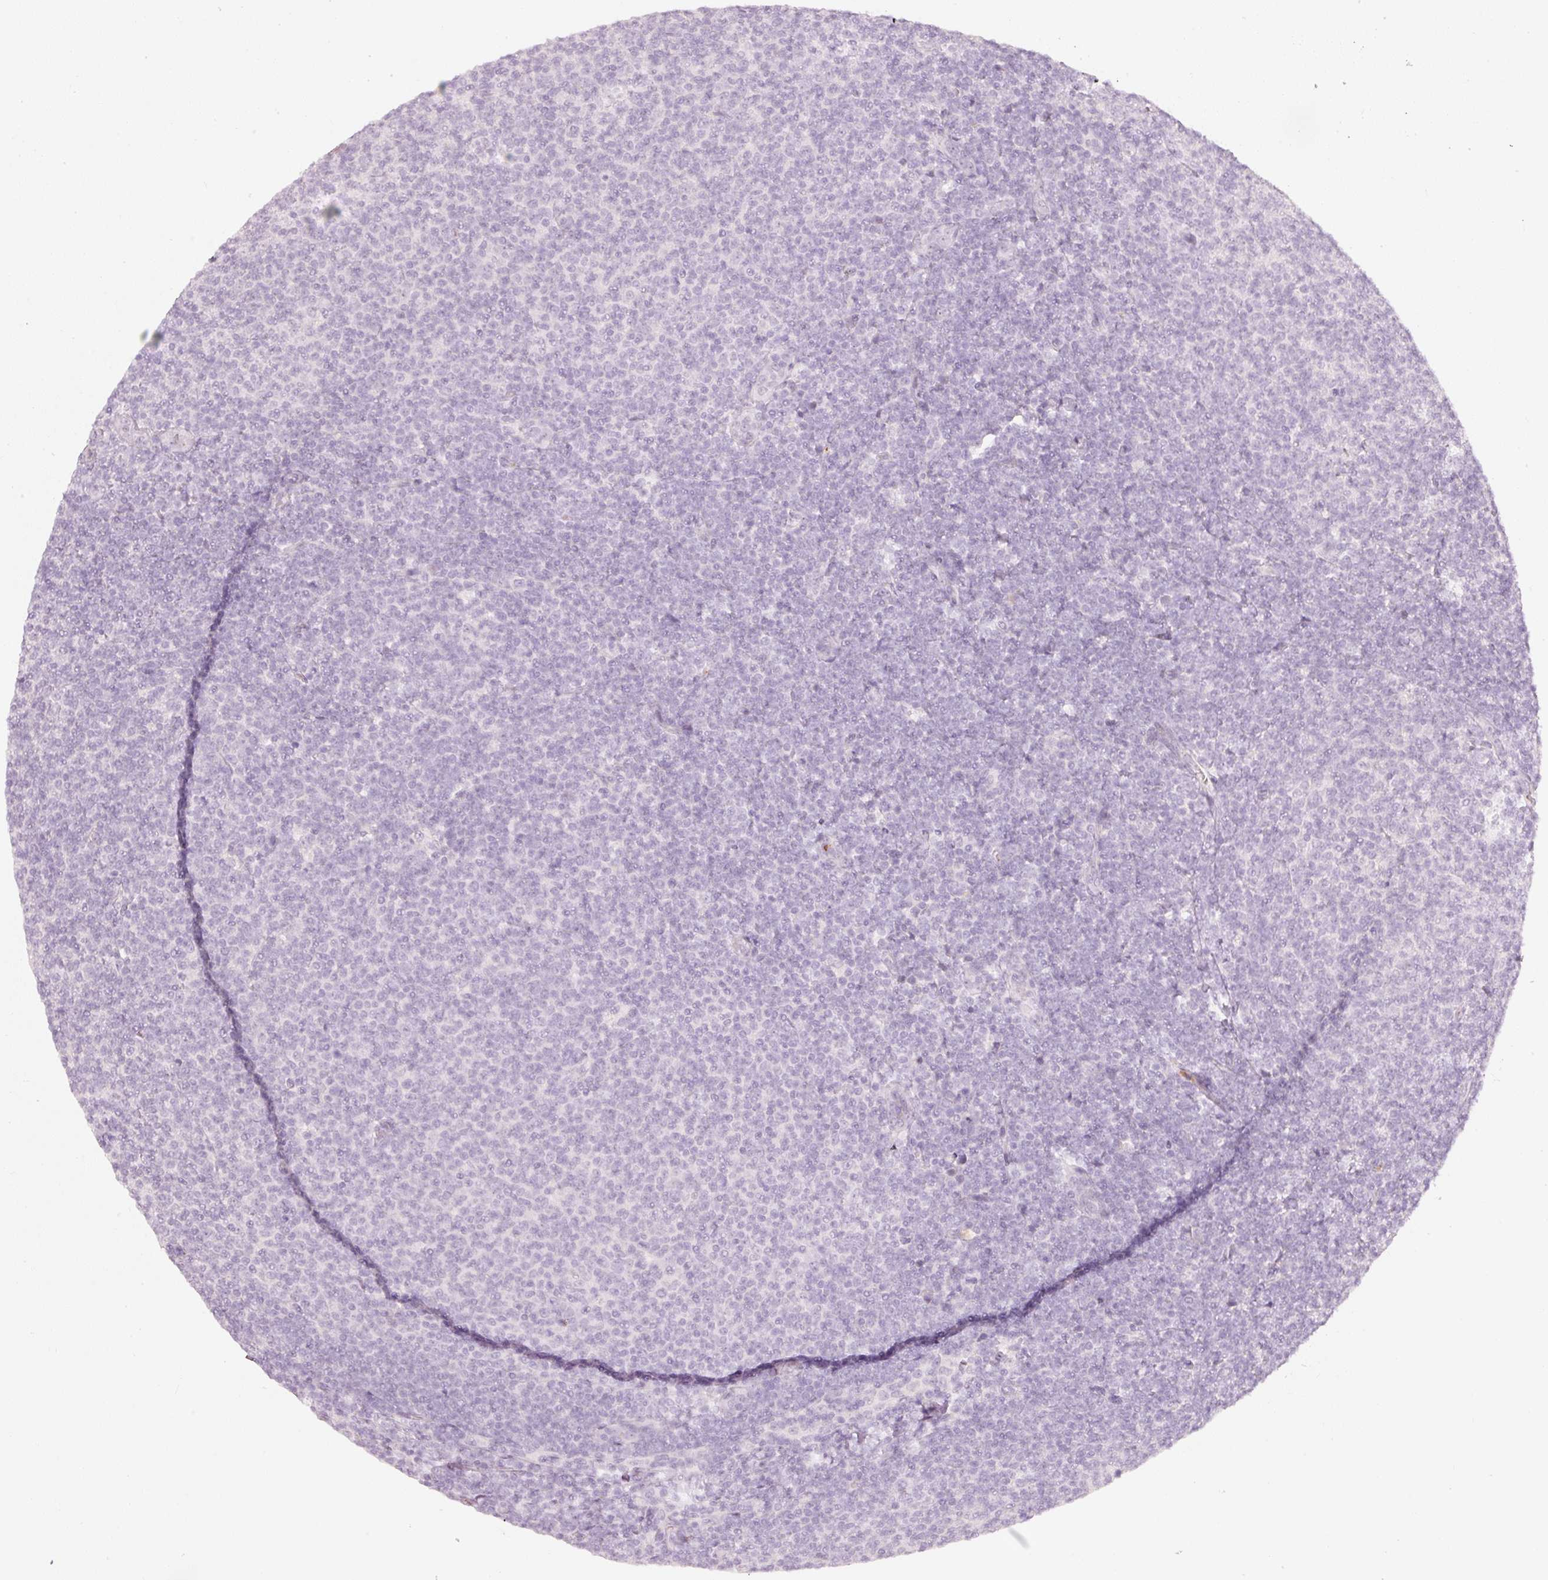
{"staining": {"intensity": "negative", "quantity": "none", "location": "none"}, "tissue": "lymphoma", "cell_type": "Tumor cells", "image_type": "cancer", "snomed": [{"axis": "morphology", "description": "Malignant lymphoma, non-Hodgkin's type, Low grade"}, {"axis": "topography", "description": "Lymph node"}], "caption": "Tumor cells are negative for protein expression in human low-grade malignant lymphoma, non-Hodgkin's type.", "gene": "LECT2", "patient": {"sex": "male", "age": 66}}